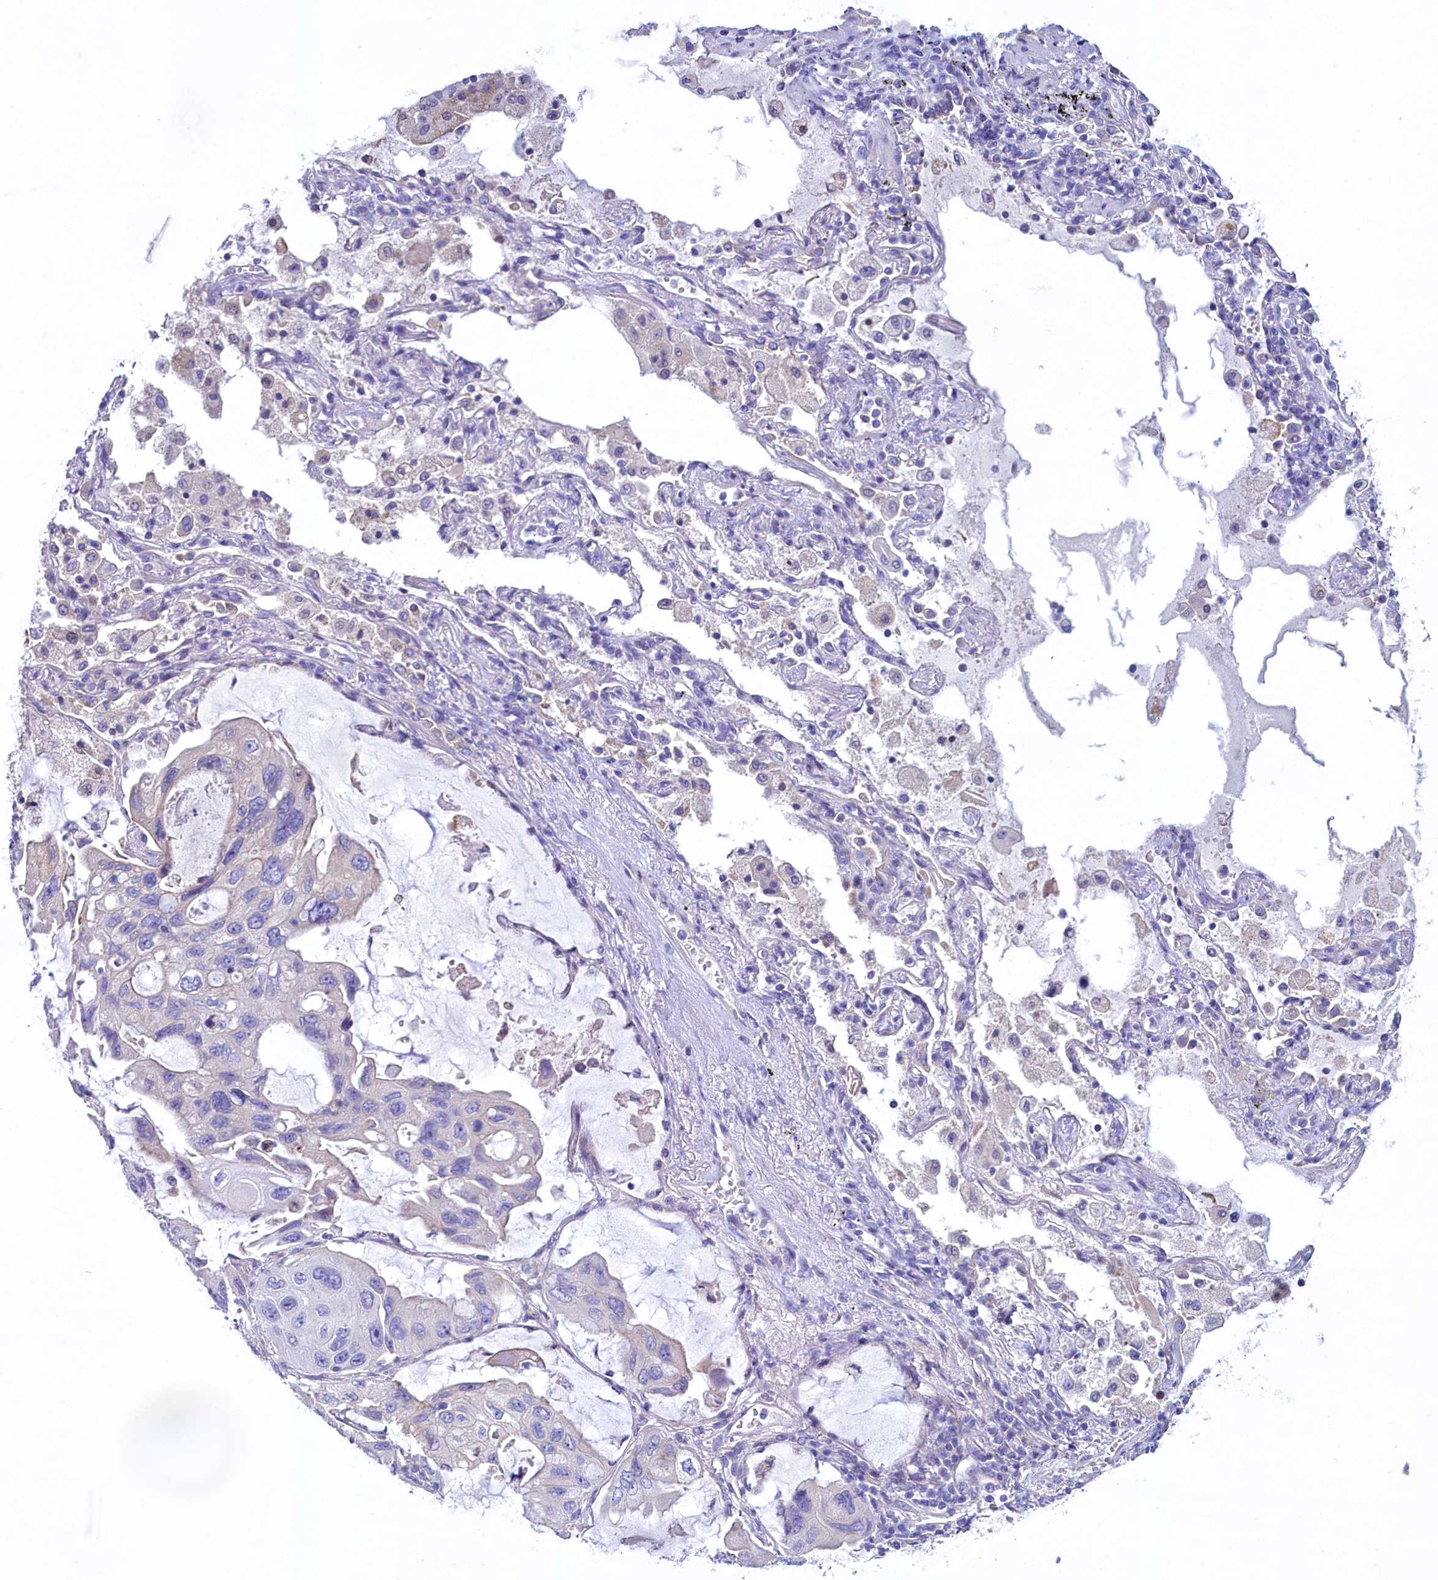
{"staining": {"intensity": "negative", "quantity": "none", "location": "none"}, "tissue": "lung cancer", "cell_type": "Tumor cells", "image_type": "cancer", "snomed": [{"axis": "morphology", "description": "Squamous cell carcinoma, NOS"}, {"axis": "topography", "description": "Lung"}], "caption": "This photomicrograph is of lung cancer (squamous cell carcinoma) stained with immunohistochemistry (IHC) to label a protein in brown with the nuclei are counter-stained blue. There is no staining in tumor cells. (DAB (3,3'-diaminobenzidine) immunohistochemistry (IHC) with hematoxylin counter stain).", "gene": "KRBOX5", "patient": {"sex": "female", "age": 73}}